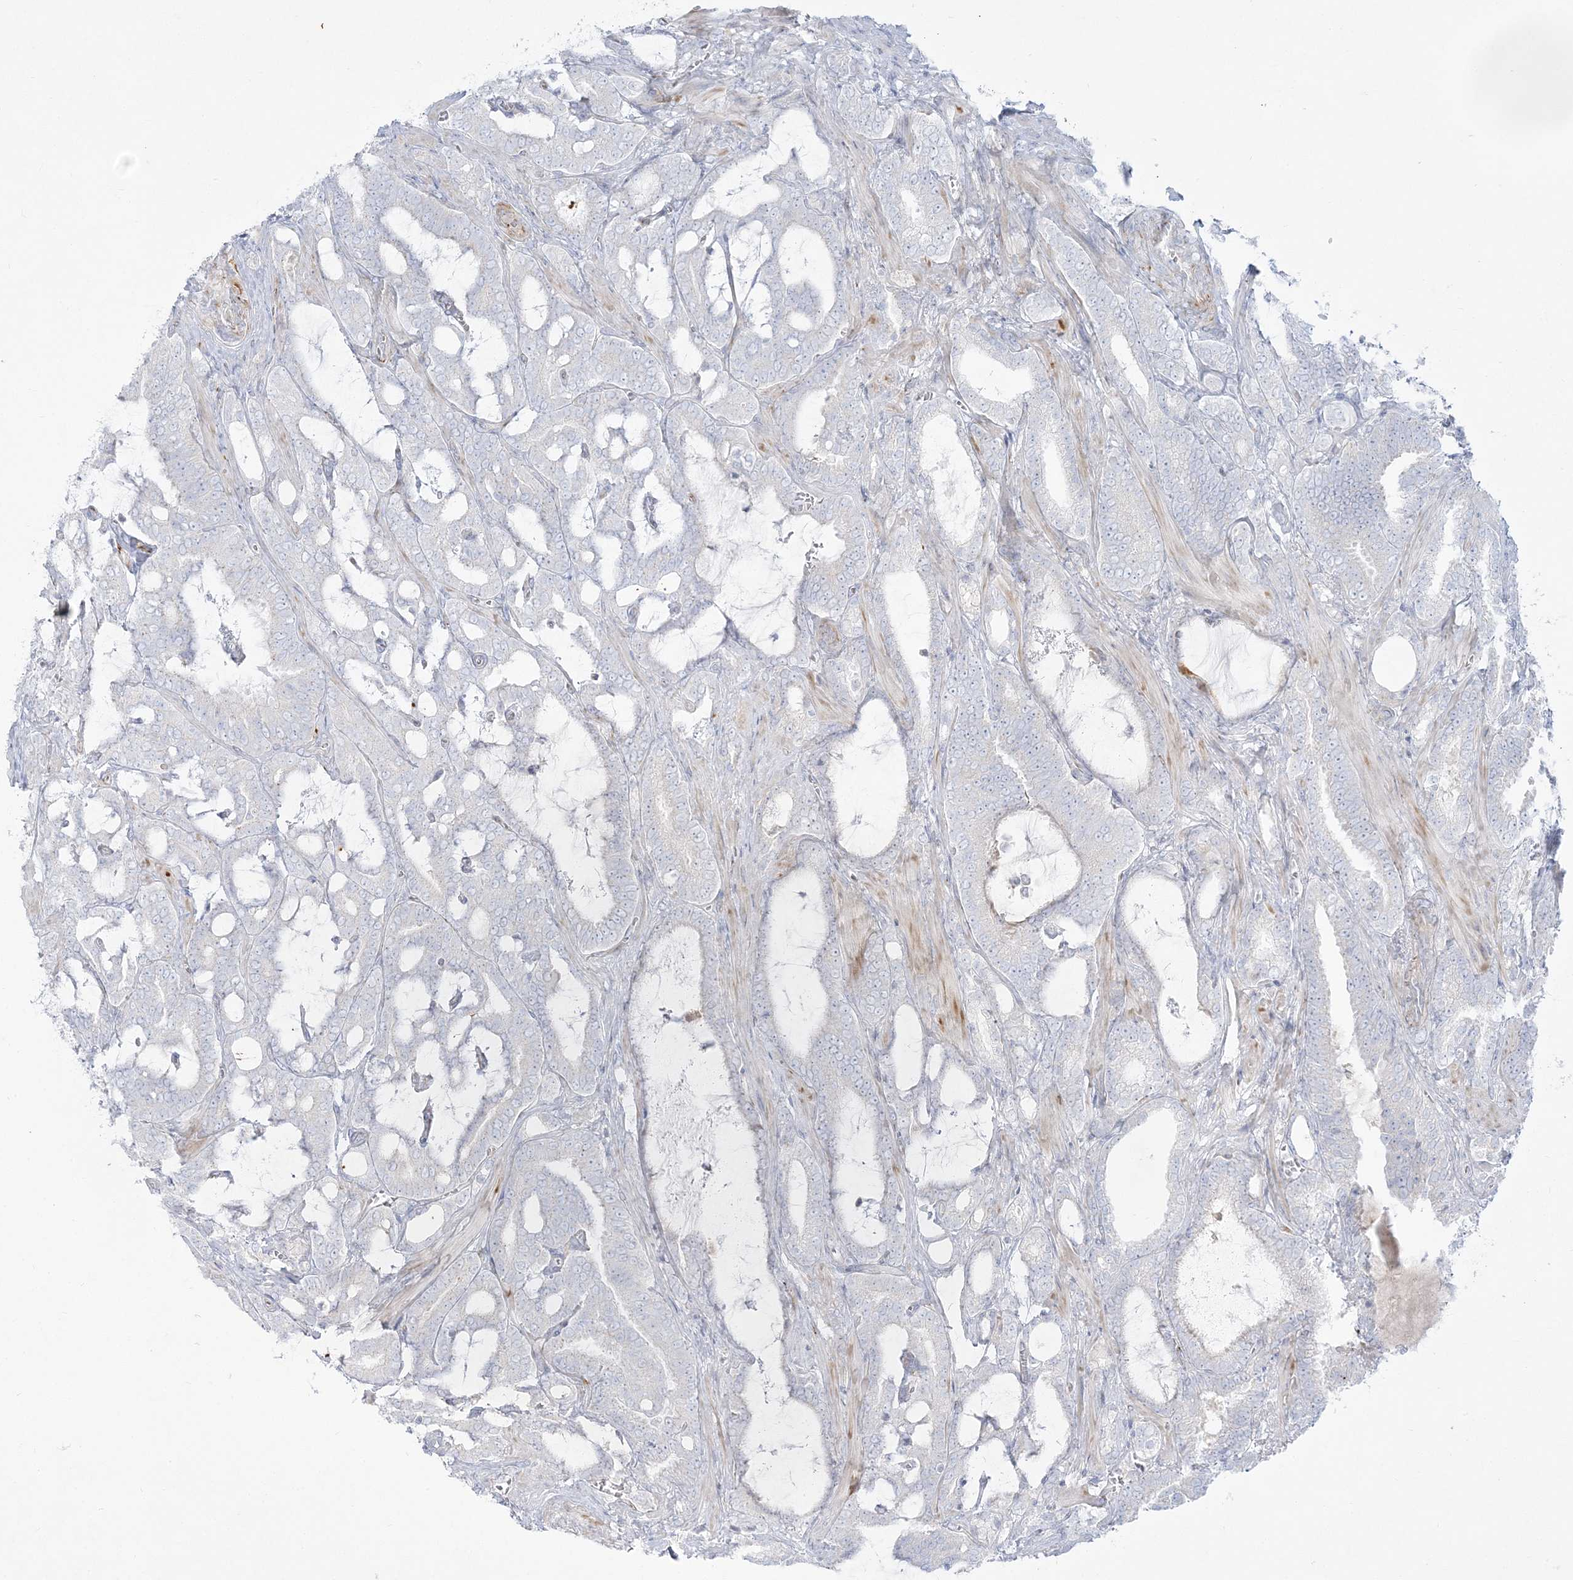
{"staining": {"intensity": "negative", "quantity": "none", "location": "none"}, "tissue": "prostate cancer", "cell_type": "Tumor cells", "image_type": "cancer", "snomed": [{"axis": "morphology", "description": "Adenocarcinoma, High grade"}, {"axis": "topography", "description": "Prostate and seminal vesicle, NOS"}], "caption": "Protein analysis of prostate cancer exhibits no significant staining in tumor cells.", "gene": "GPAT2", "patient": {"sex": "male", "age": 67}}